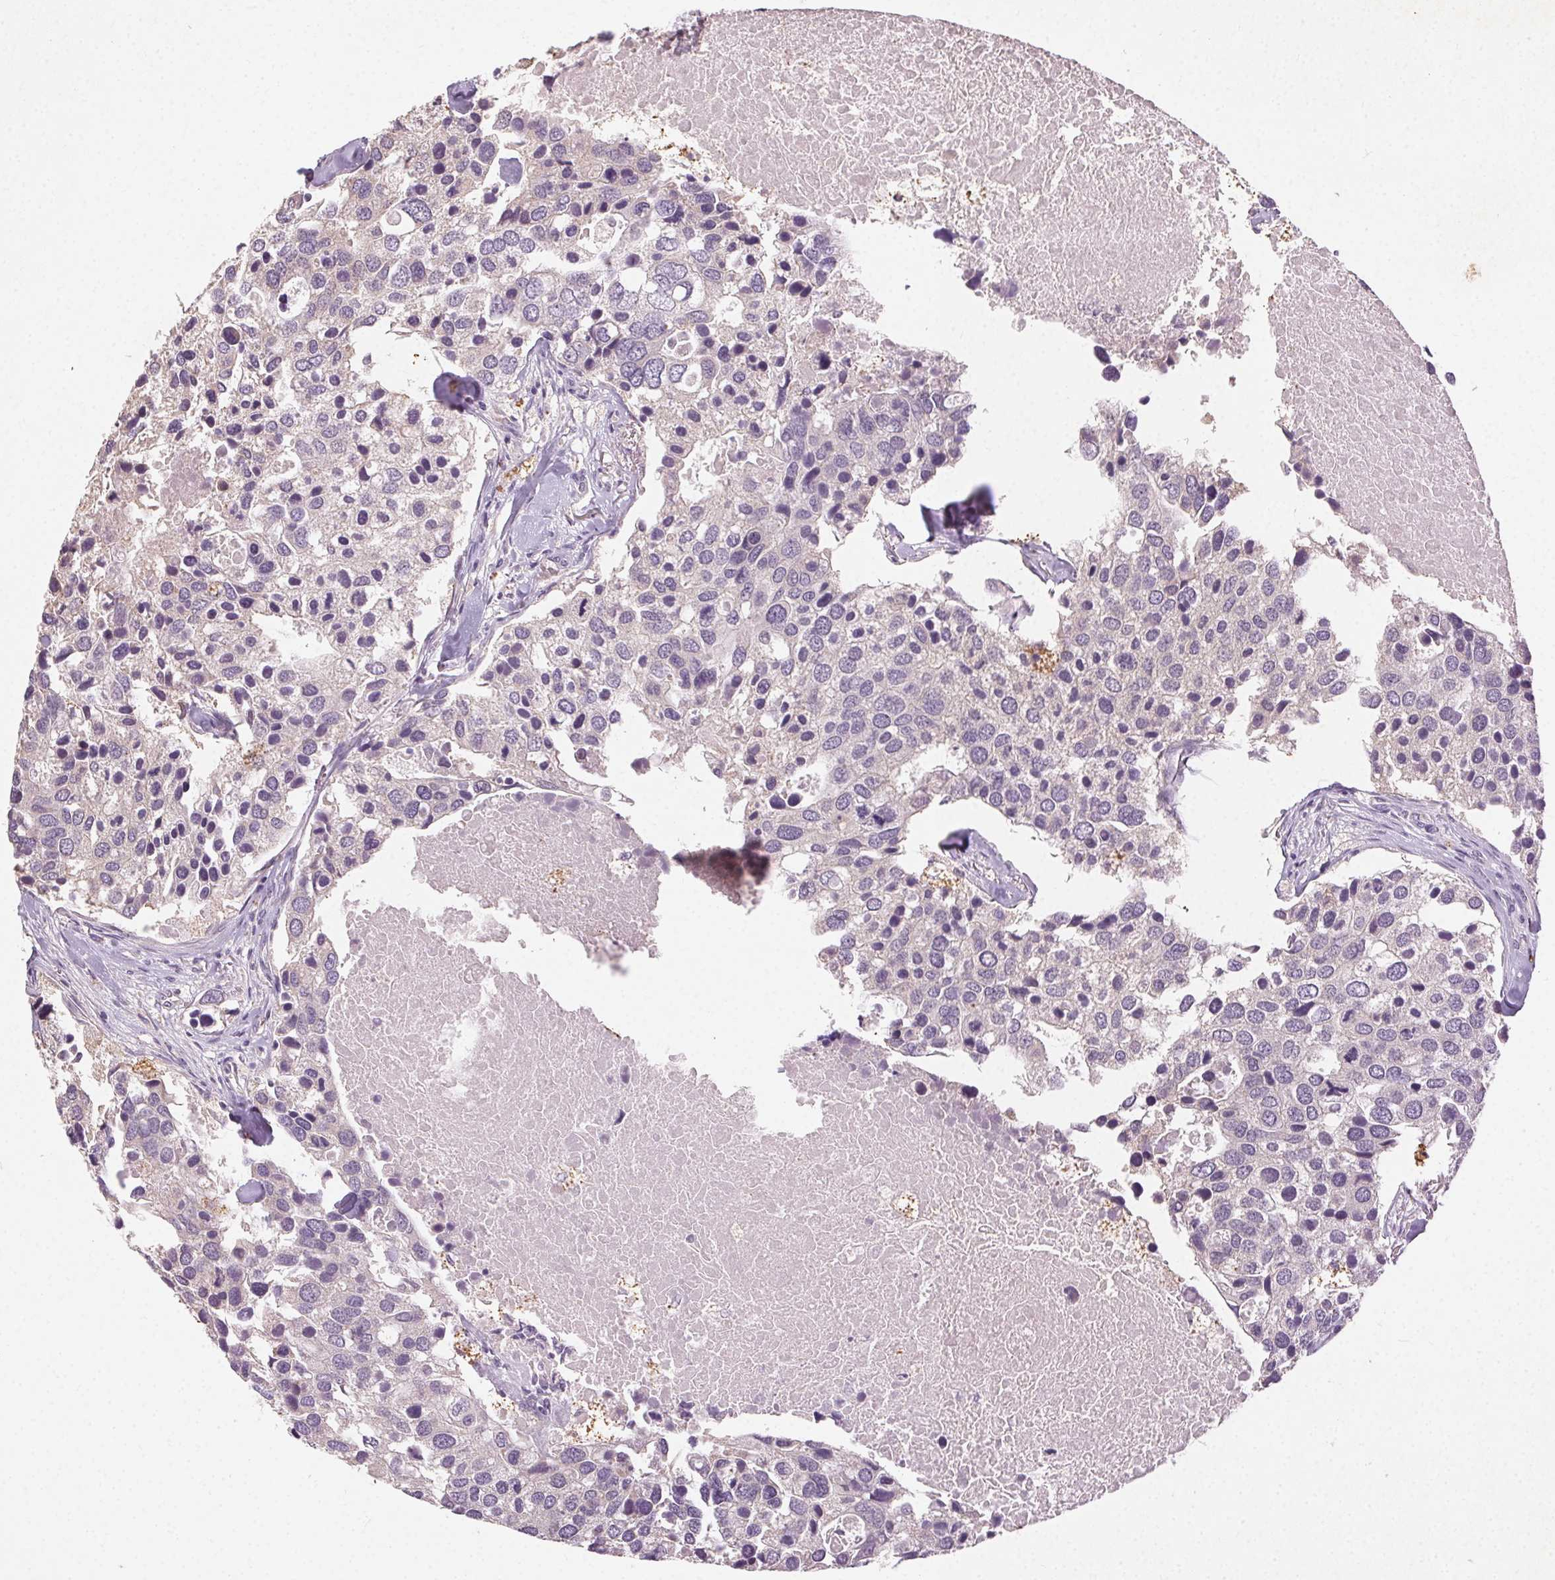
{"staining": {"intensity": "negative", "quantity": "none", "location": "none"}, "tissue": "breast cancer", "cell_type": "Tumor cells", "image_type": "cancer", "snomed": [{"axis": "morphology", "description": "Duct carcinoma"}, {"axis": "topography", "description": "Breast"}], "caption": "DAB (3,3'-diaminobenzidine) immunohistochemical staining of human infiltrating ductal carcinoma (breast) exhibits no significant positivity in tumor cells.", "gene": "CLTRN", "patient": {"sex": "female", "age": 83}}